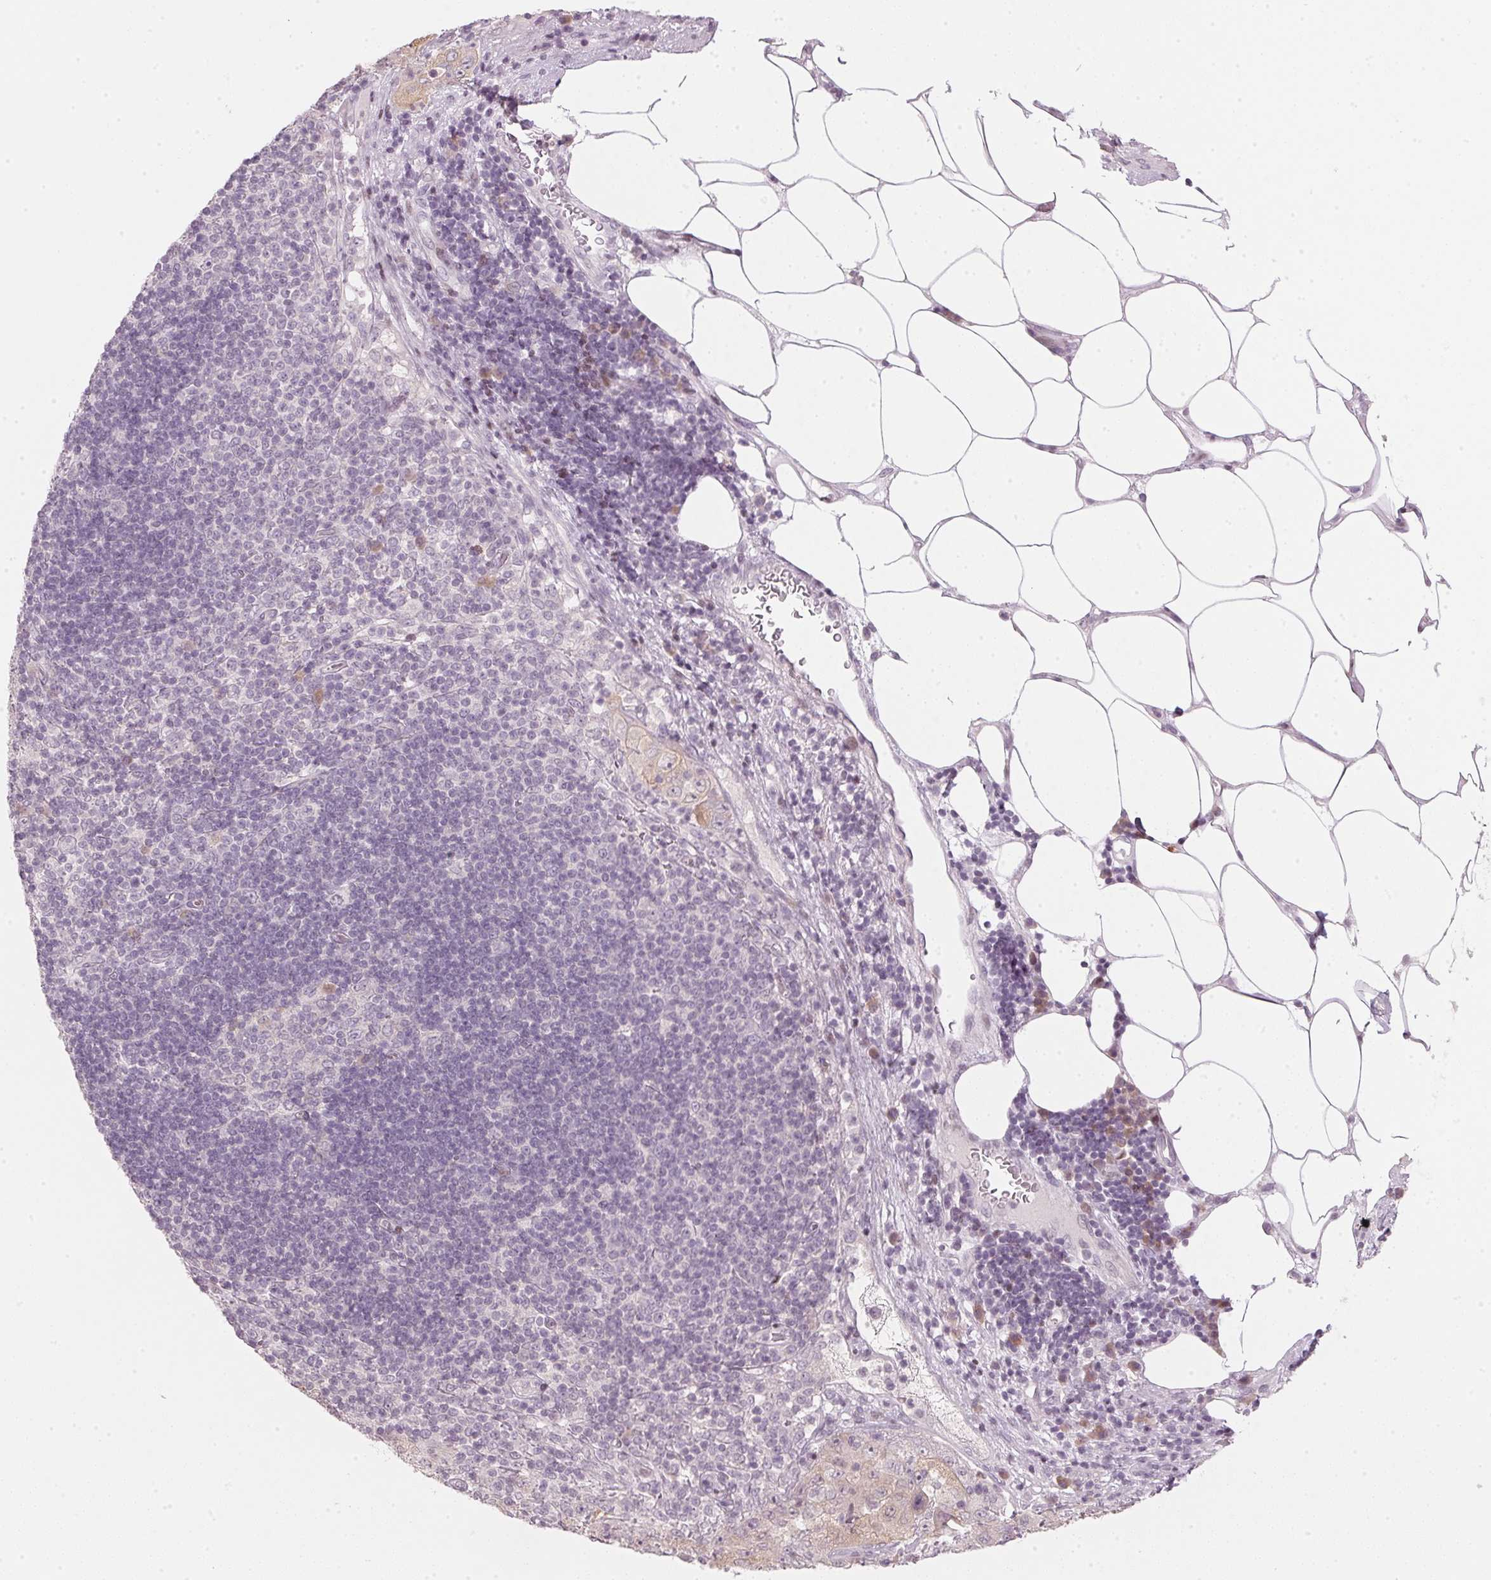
{"staining": {"intensity": "weak", "quantity": "<25%", "location": "cytoplasmic/membranous"}, "tissue": "pancreatic cancer", "cell_type": "Tumor cells", "image_type": "cancer", "snomed": [{"axis": "morphology", "description": "Adenocarcinoma, NOS"}, {"axis": "topography", "description": "Pancreas"}], "caption": "This is a micrograph of IHC staining of pancreatic adenocarcinoma, which shows no staining in tumor cells.", "gene": "SFRP4", "patient": {"sex": "male", "age": 68}}